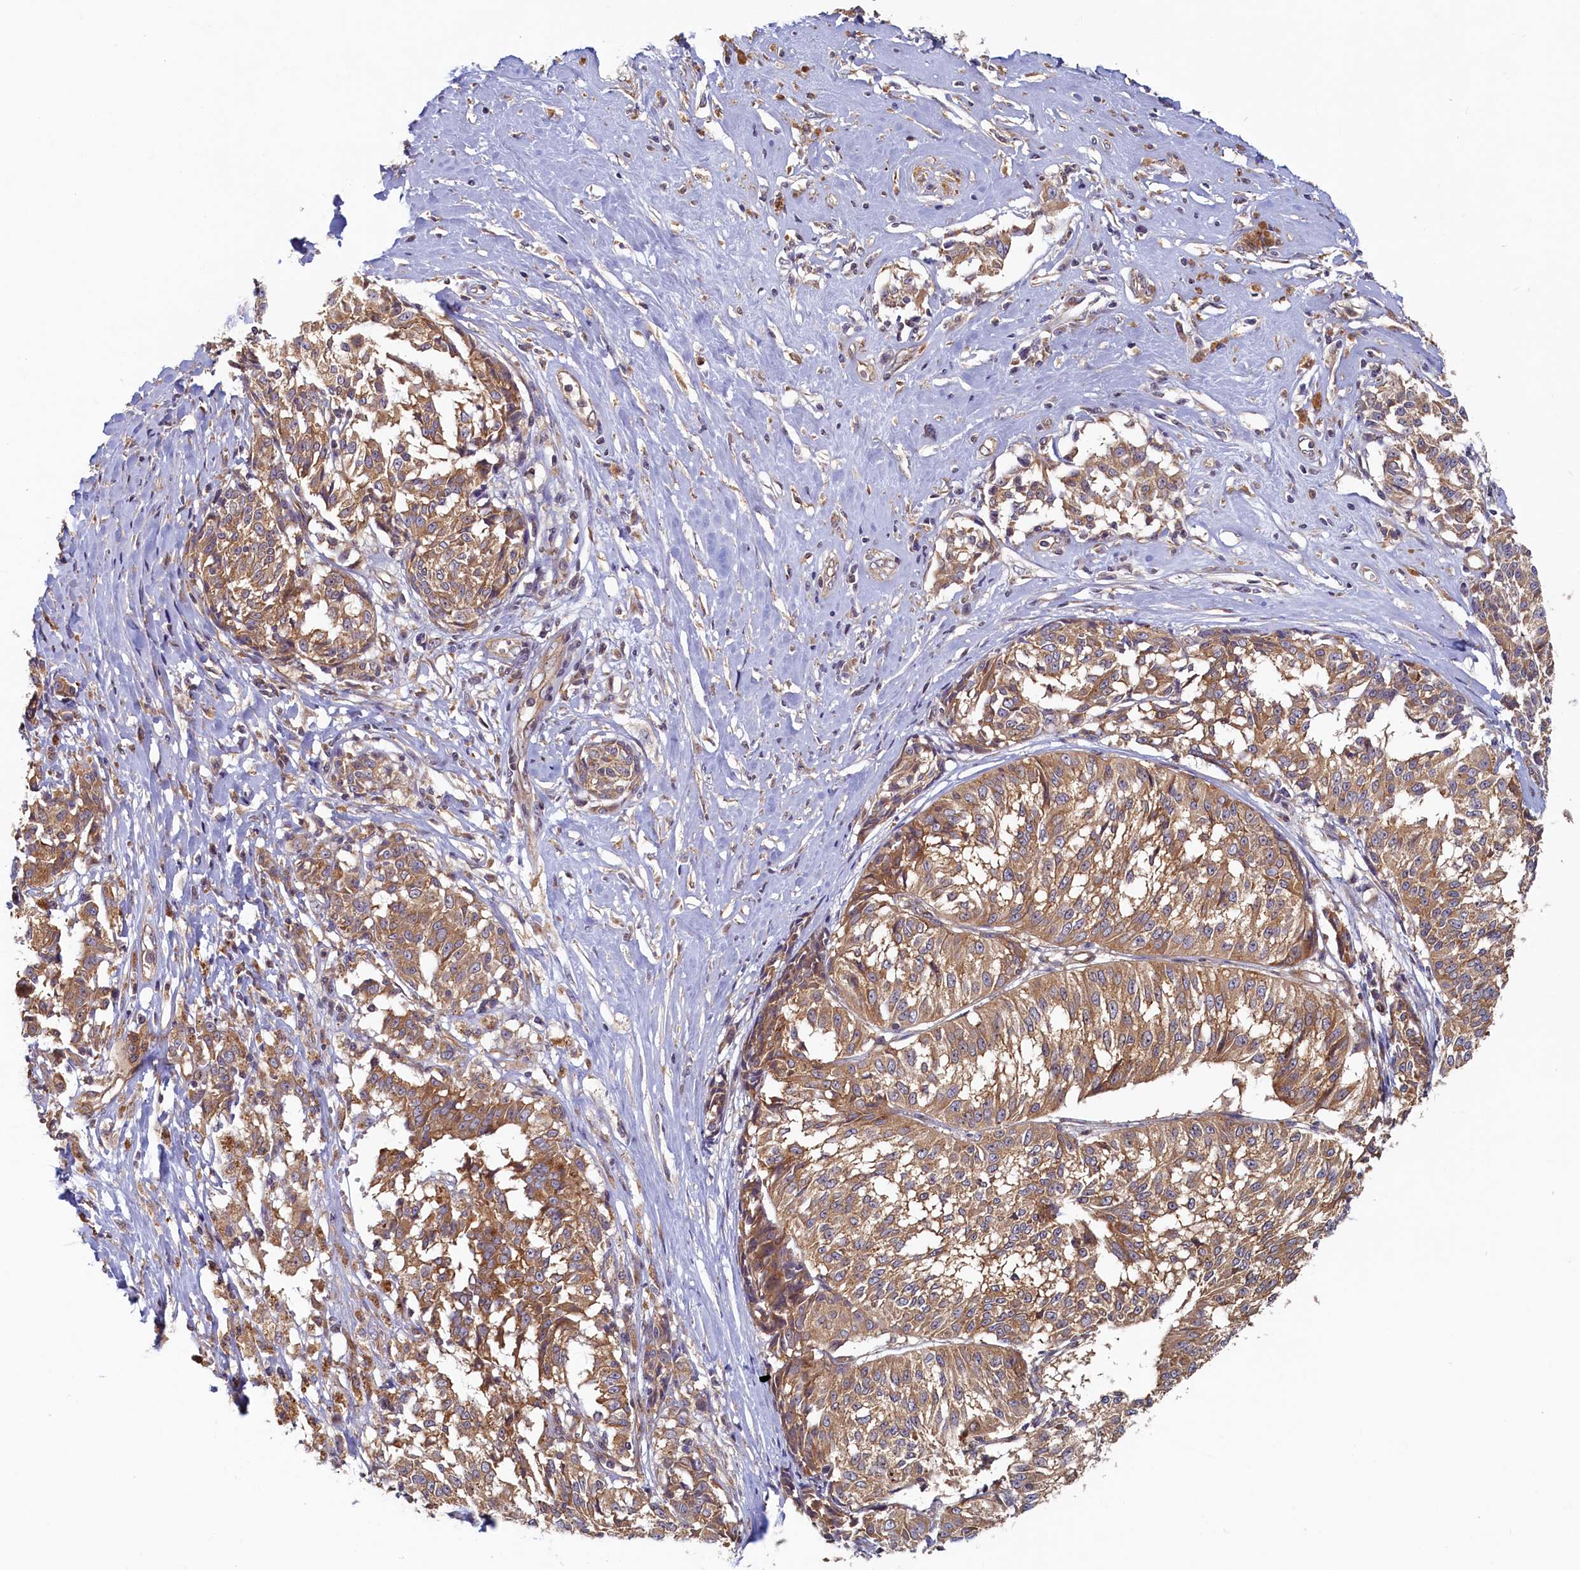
{"staining": {"intensity": "moderate", "quantity": ">75%", "location": "cytoplasmic/membranous"}, "tissue": "melanoma", "cell_type": "Tumor cells", "image_type": "cancer", "snomed": [{"axis": "morphology", "description": "Malignant melanoma, NOS"}, {"axis": "topography", "description": "Skin"}], "caption": "Immunohistochemical staining of melanoma shows moderate cytoplasmic/membranous protein expression in approximately >75% of tumor cells.", "gene": "STX12", "patient": {"sex": "female", "age": 72}}